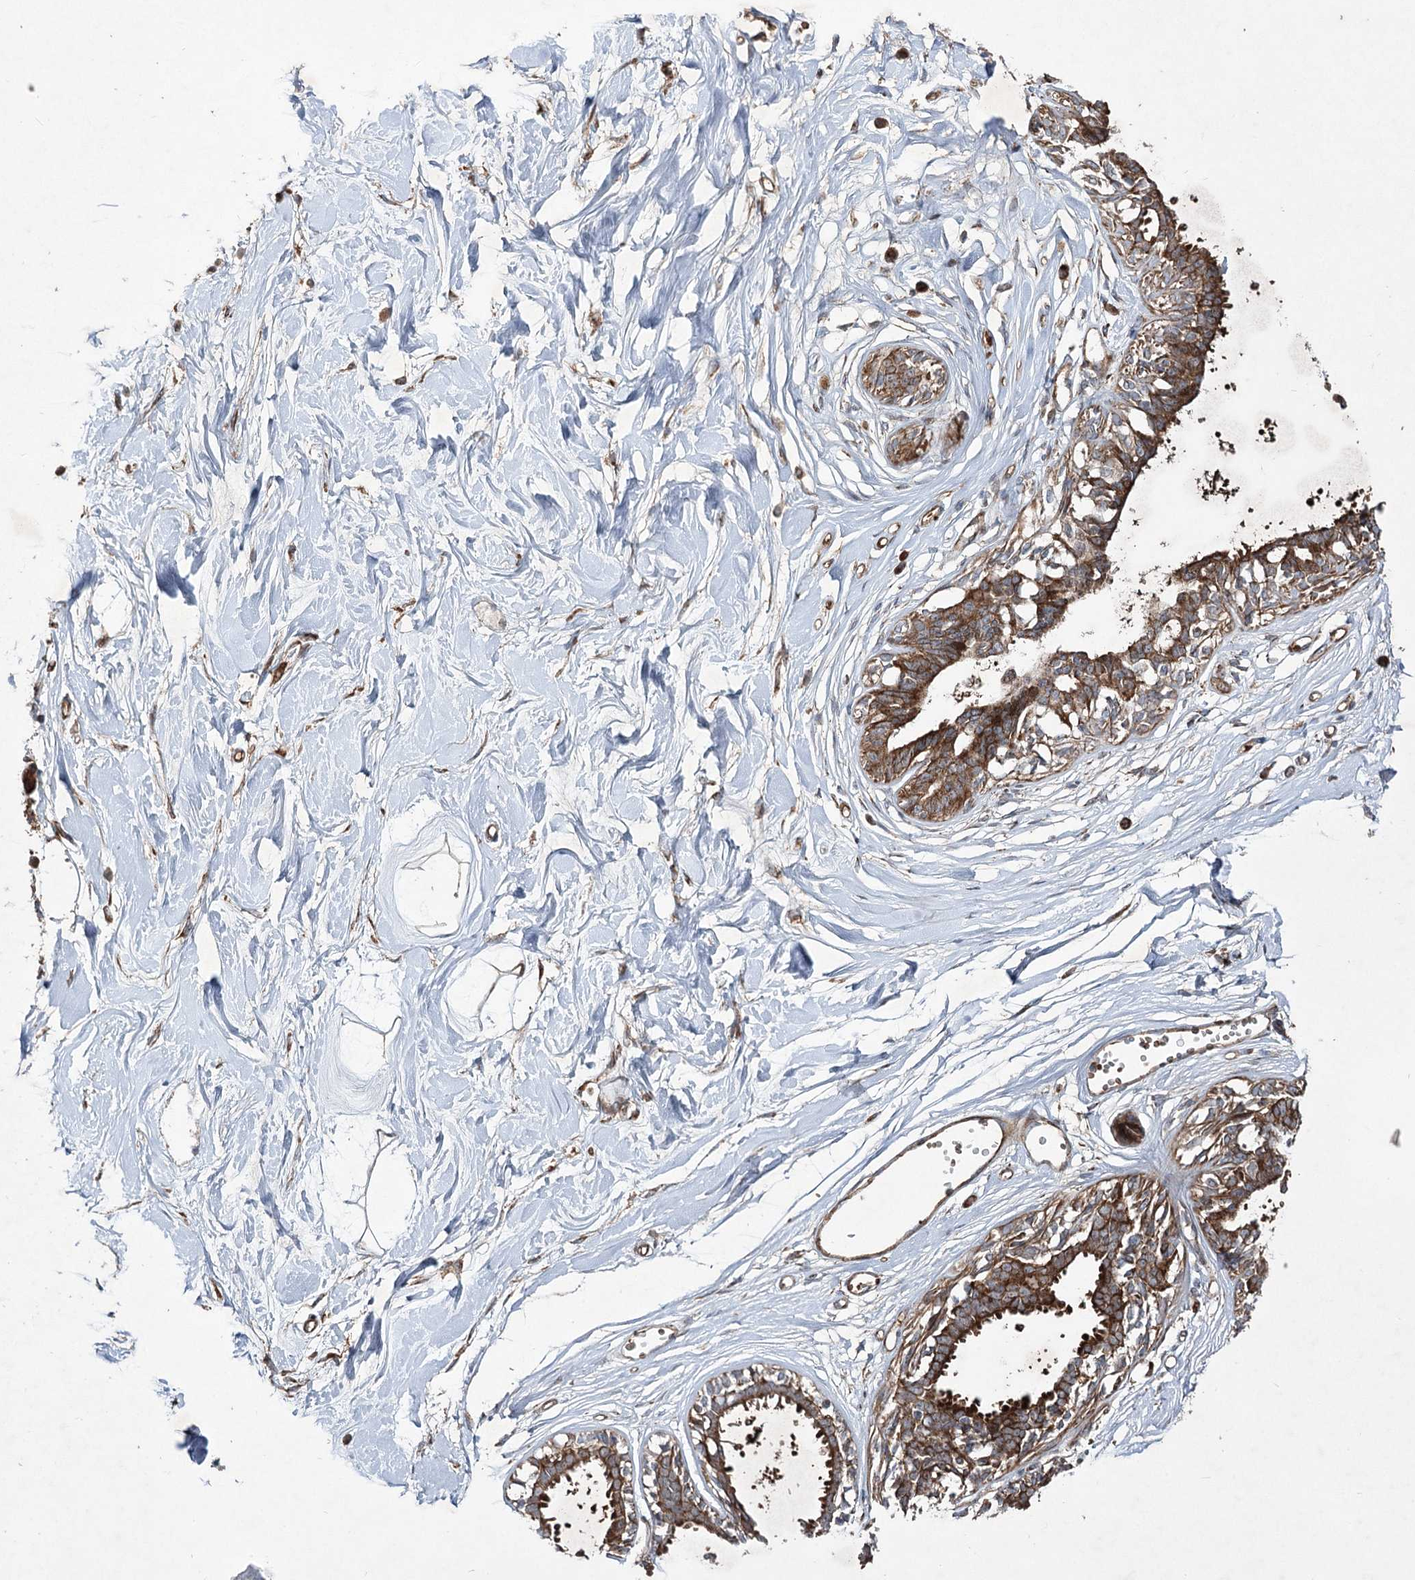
{"staining": {"intensity": "moderate", "quantity": "25%-75%", "location": "cytoplasmic/membranous"}, "tissue": "breast", "cell_type": "Adipocytes", "image_type": "normal", "snomed": [{"axis": "morphology", "description": "Normal tissue, NOS"}, {"axis": "topography", "description": "Breast"}], "caption": "Protein staining demonstrates moderate cytoplasmic/membranous expression in about 25%-75% of adipocytes in benign breast. Nuclei are stained in blue.", "gene": "SERINC5", "patient": {"sex": "female", "age": 45}}